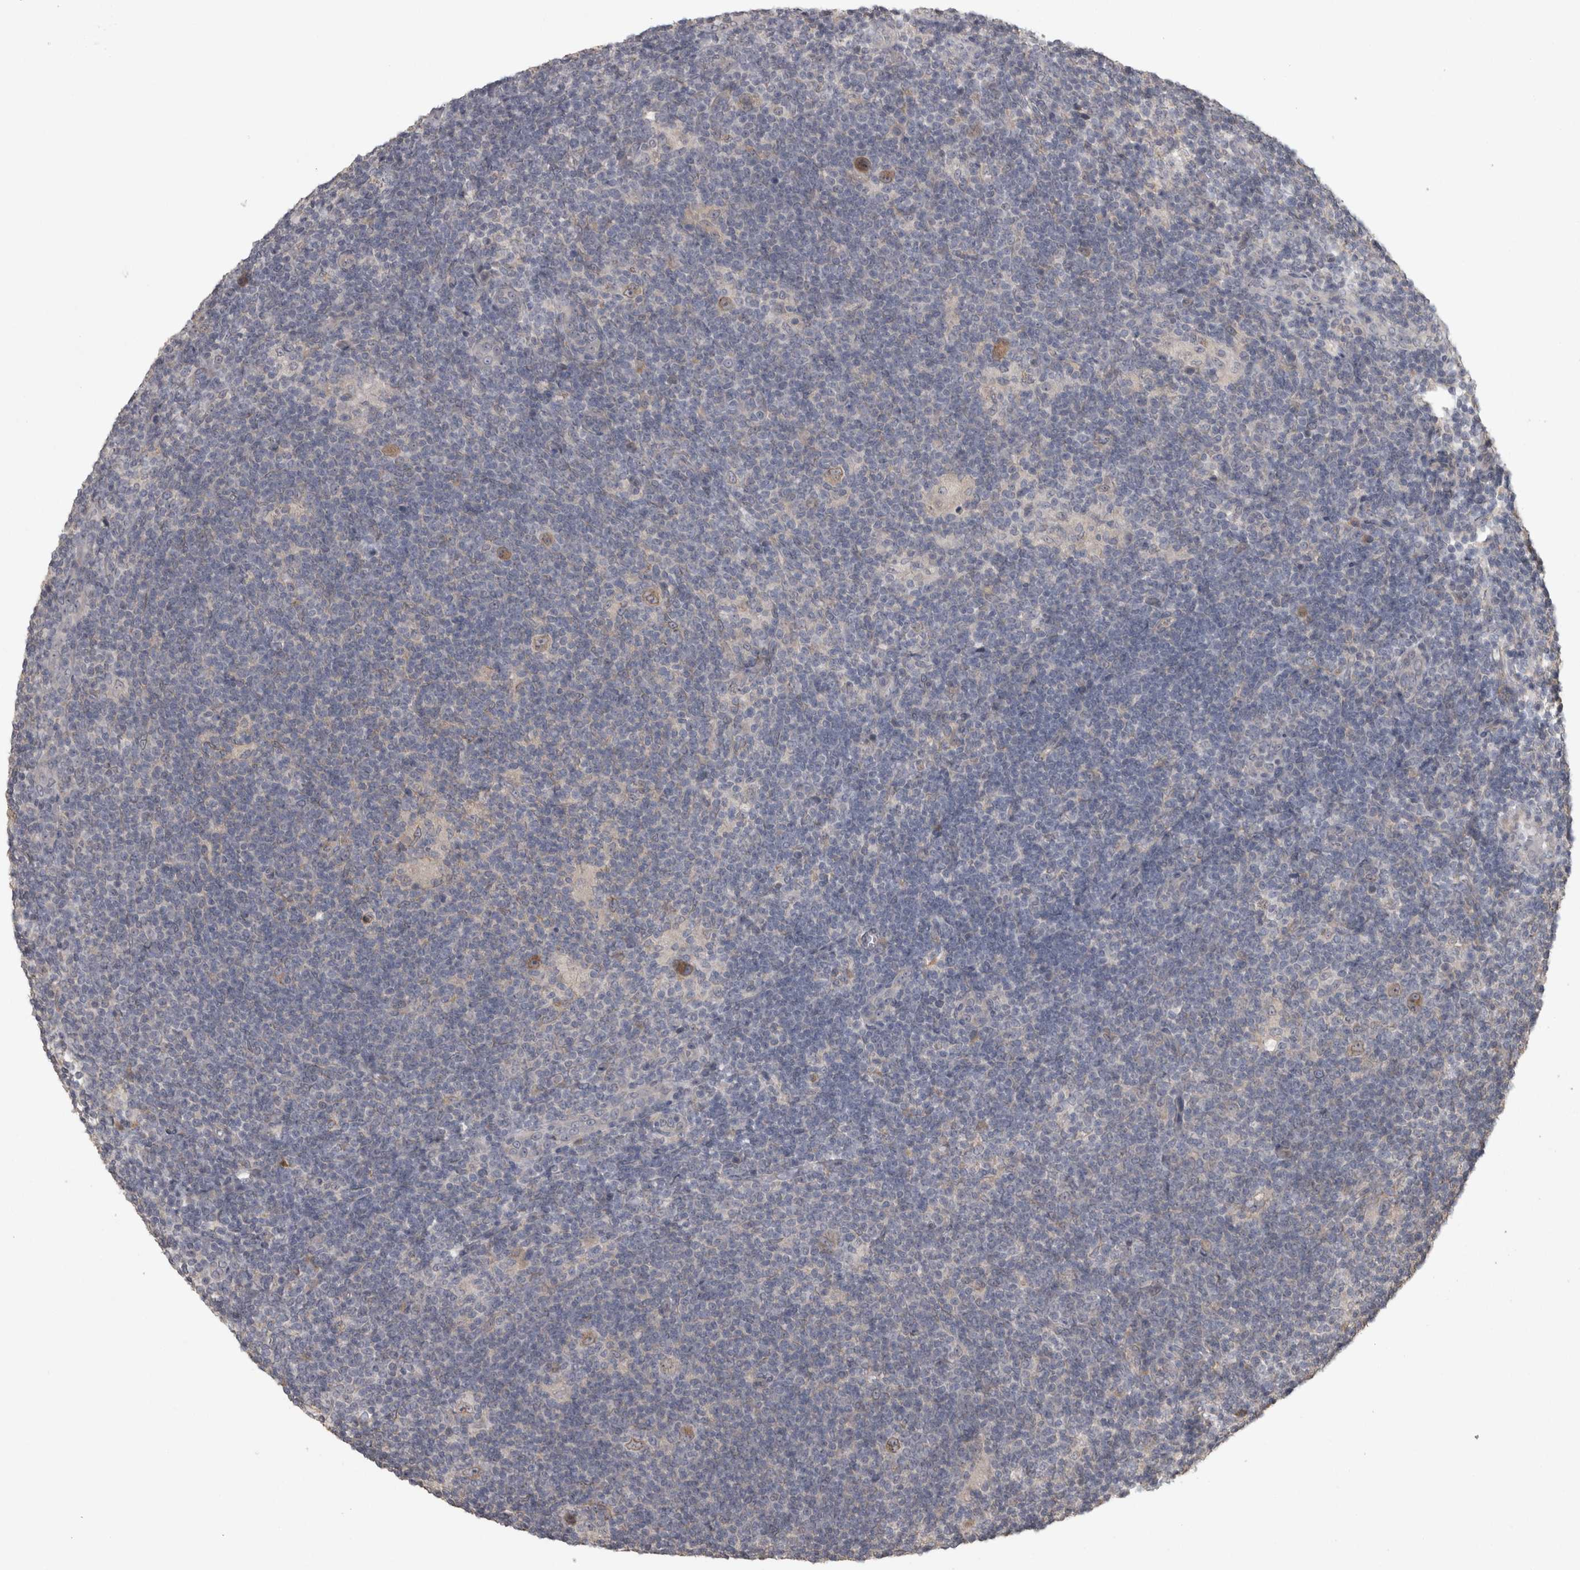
{"staining": {"intensity": "weak", "quantity": ">75%", "location": "cytoplasmic/membranous"}, "tissue": "lymphoma", "cell_type": "Tumor cells", "image_type": "cancer", "snomed": [{"axis": "morphology", "description": "Hodgkin's disease, NOS"}, {"axis": "topography", "description": "Lymph node"}], "caption": "Weak cytoplasmic/membranous positivity is appreciated in about >75% of tumor cells in lymphoma.", "gene": "RAB29", "patient": {"sex": "female", "age": 57}}